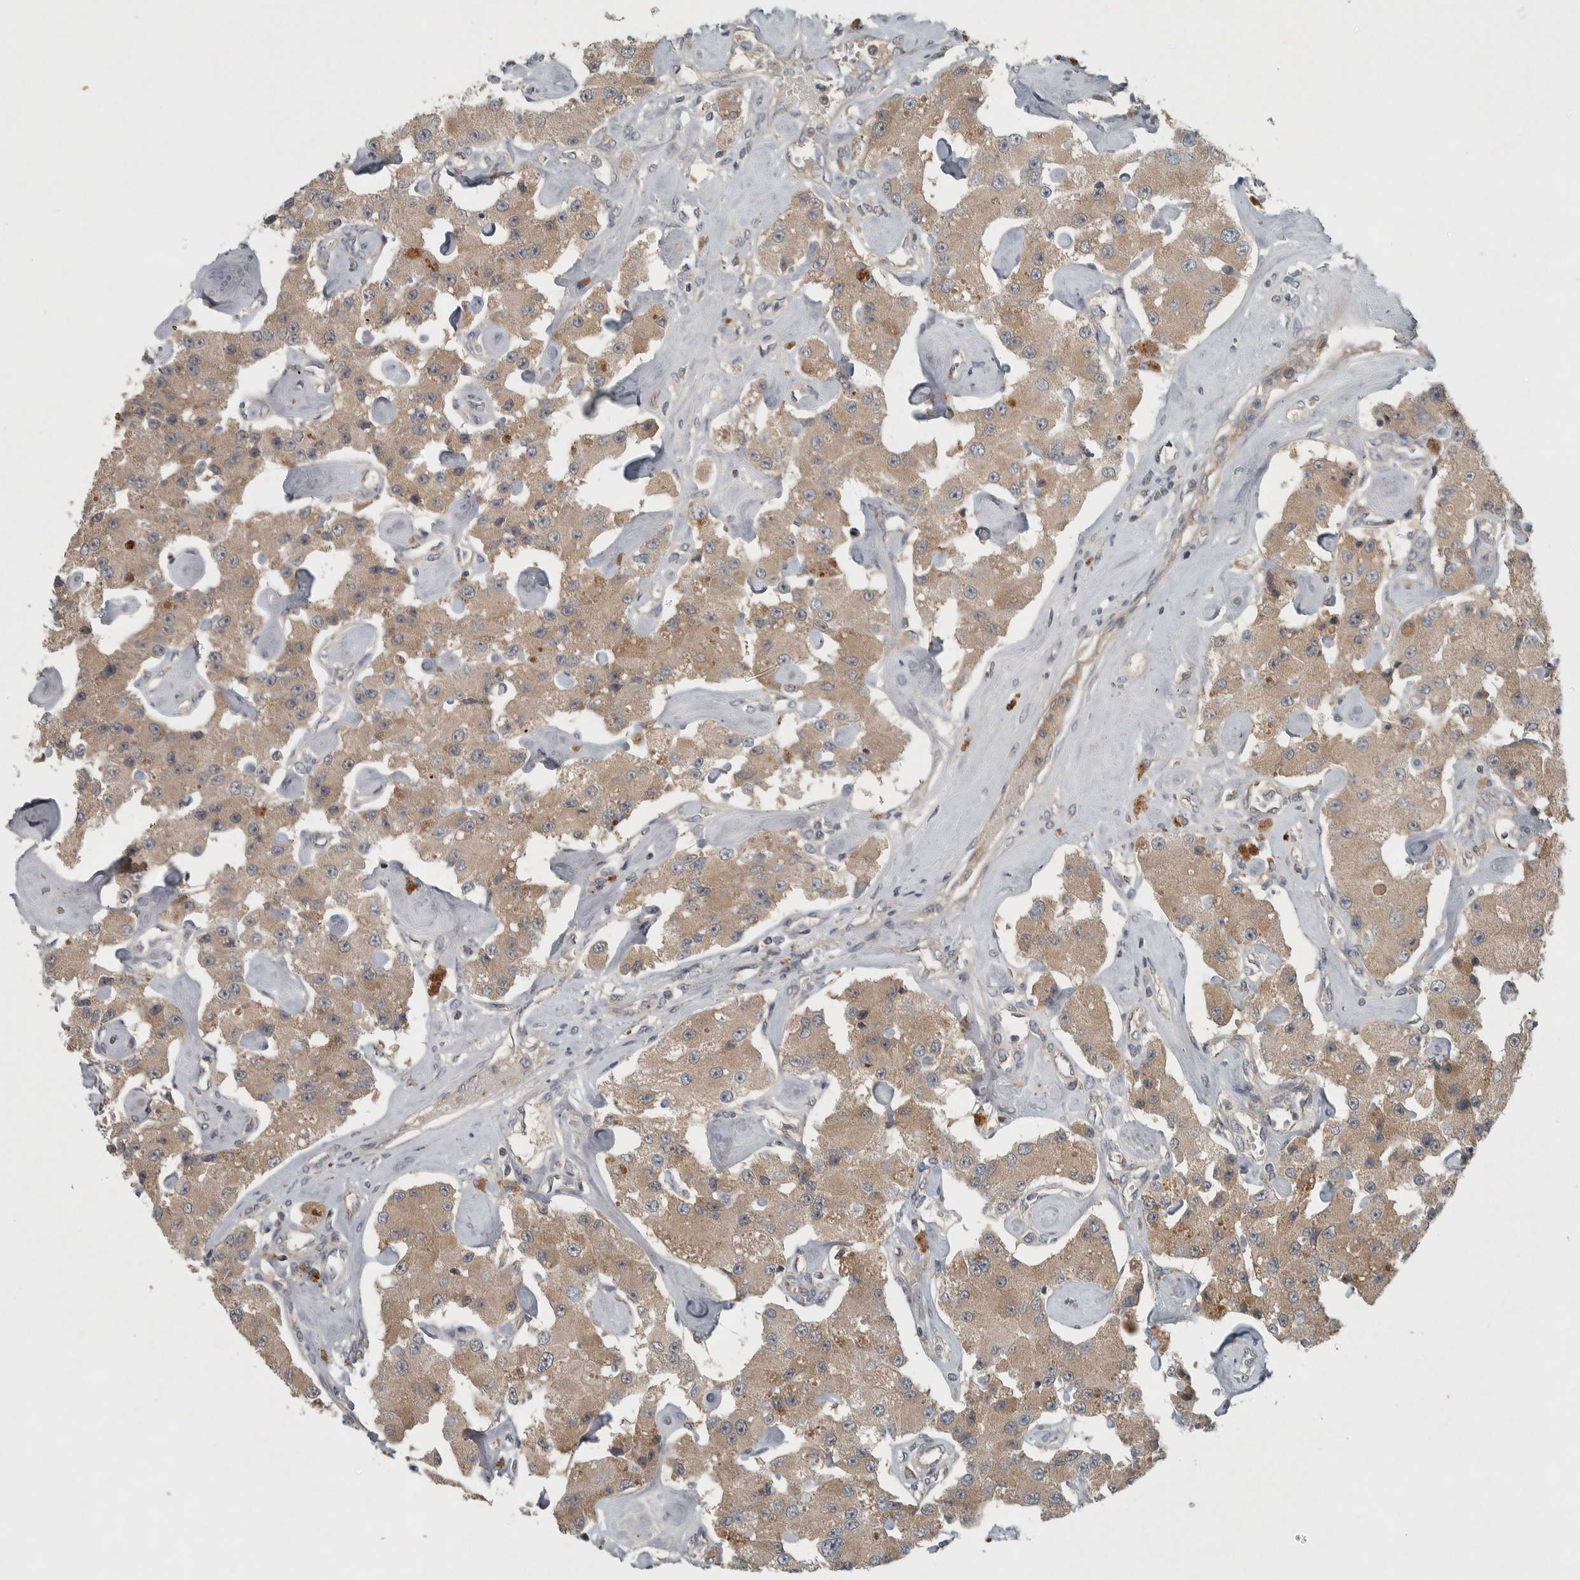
{"staining": {"intensity": "weak", "quantity": ">75%", "location": "cytoplasmic/membranous"}, "tissue": "carcinoid", "cell_type": "Tumor cells", "image_type": "cancer", "snomed": [{"axis": "morphology", "description": "Carcinoid, malignant, NOS"}, {"axis": "topography", "description": "Pancreas"}], "caption": "Human carcinoid (malignant) stained with a protein marker displays weak staining in tumor cells.", "gene": "CLCN2", "patient": {"sex": "male", "age": 41}}